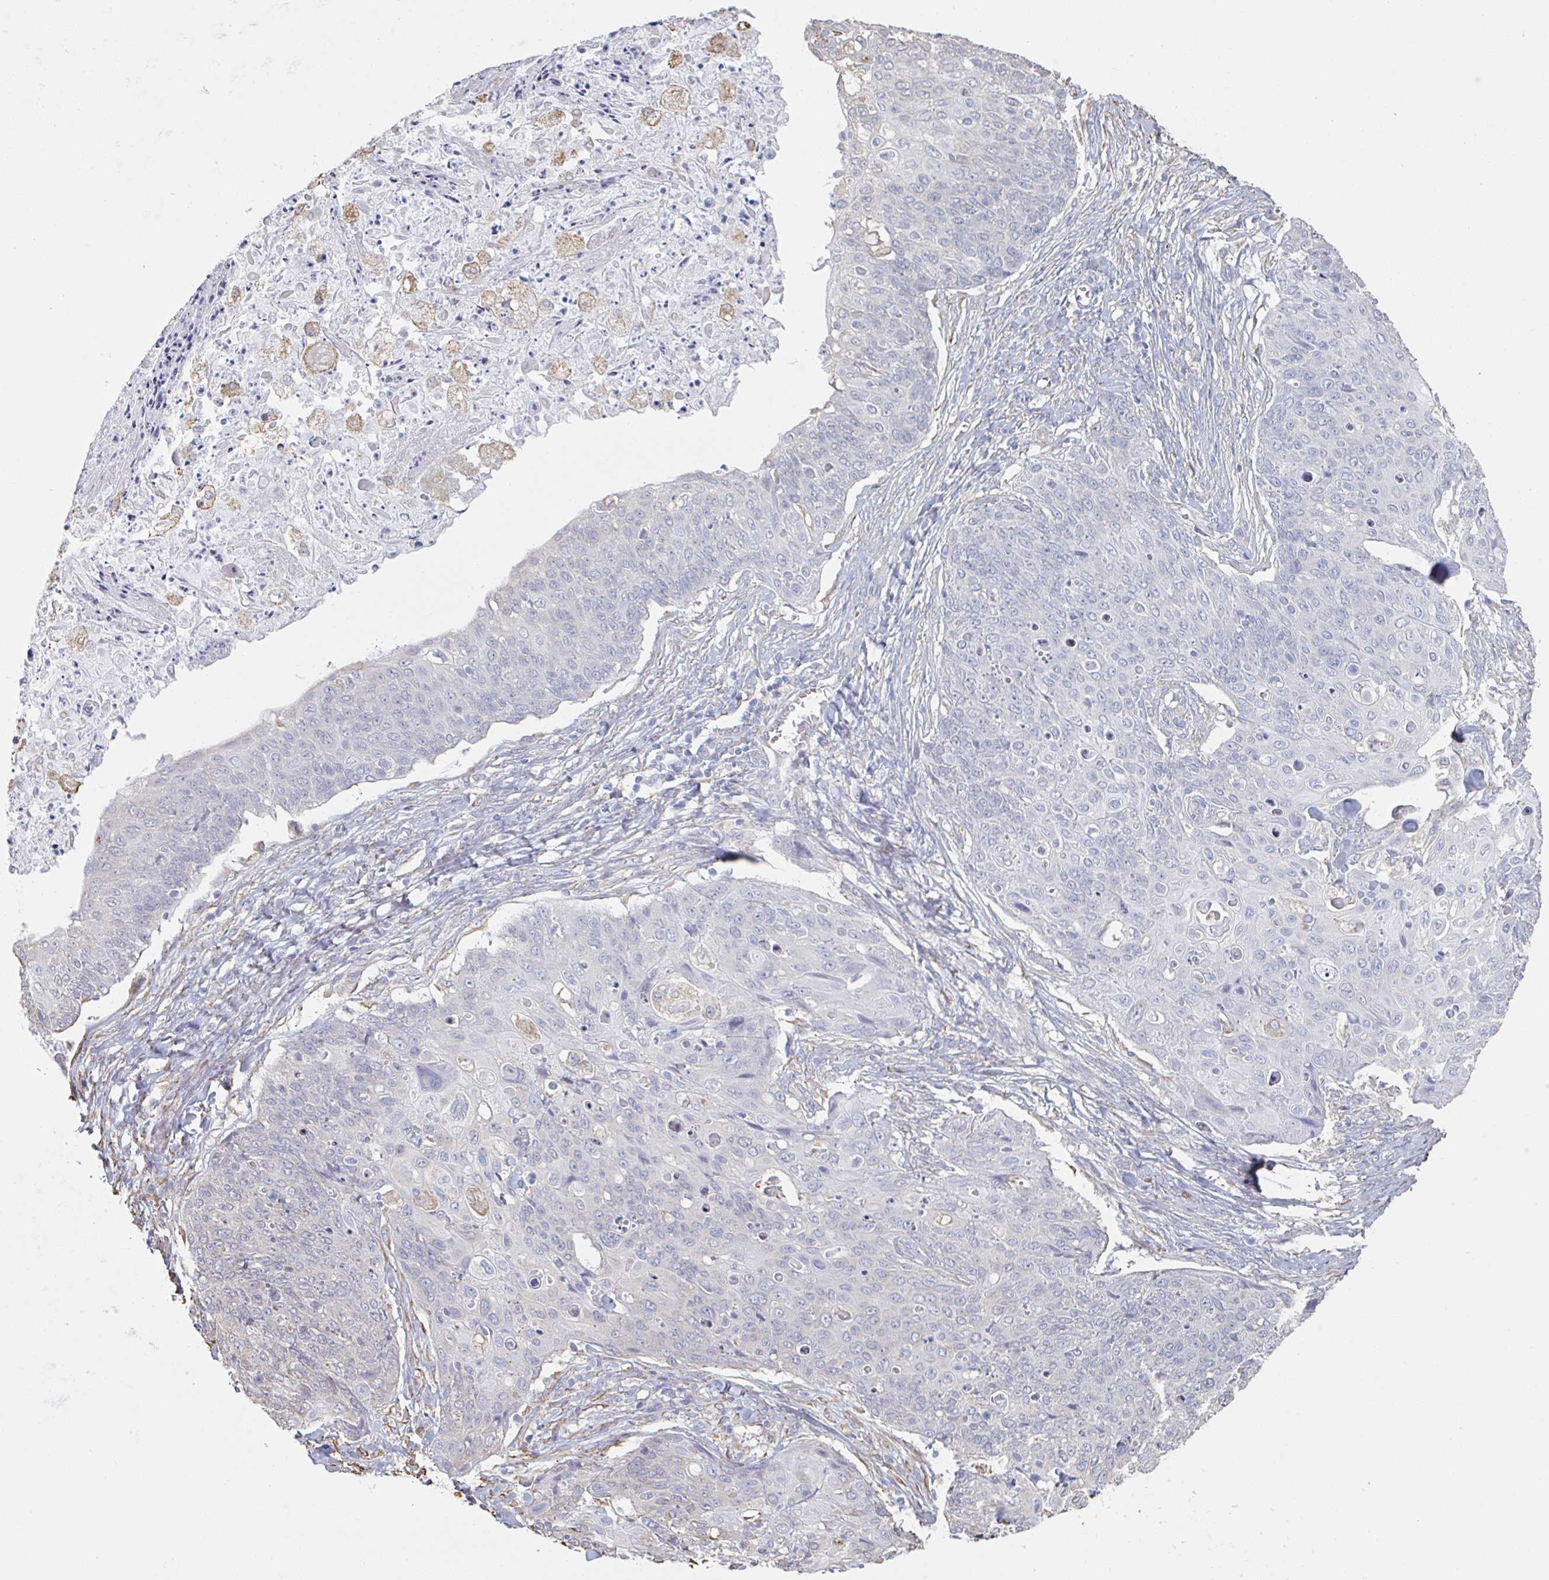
{"staining": {"intensity": "negative", "quantity": "none", "location": "none"}, "tissue": "skin cancer", "cell_type": "Tumor cells", "image_type": "cancer", "snomed": [{"axis": "morphology", "description": "Squamous cell carcinoma, NOS"}, {"axis": "topography", "description": "Skin"}, {"axis": "topography", "description": "Vulva"}], "caption": "DAB immunohistochemical staining of human skin squamous cell carcinoma exhibits no significant positivity in tumor cells.", "gene": "RAB5IF", "patient": {"sex": "female", "age": 85}}